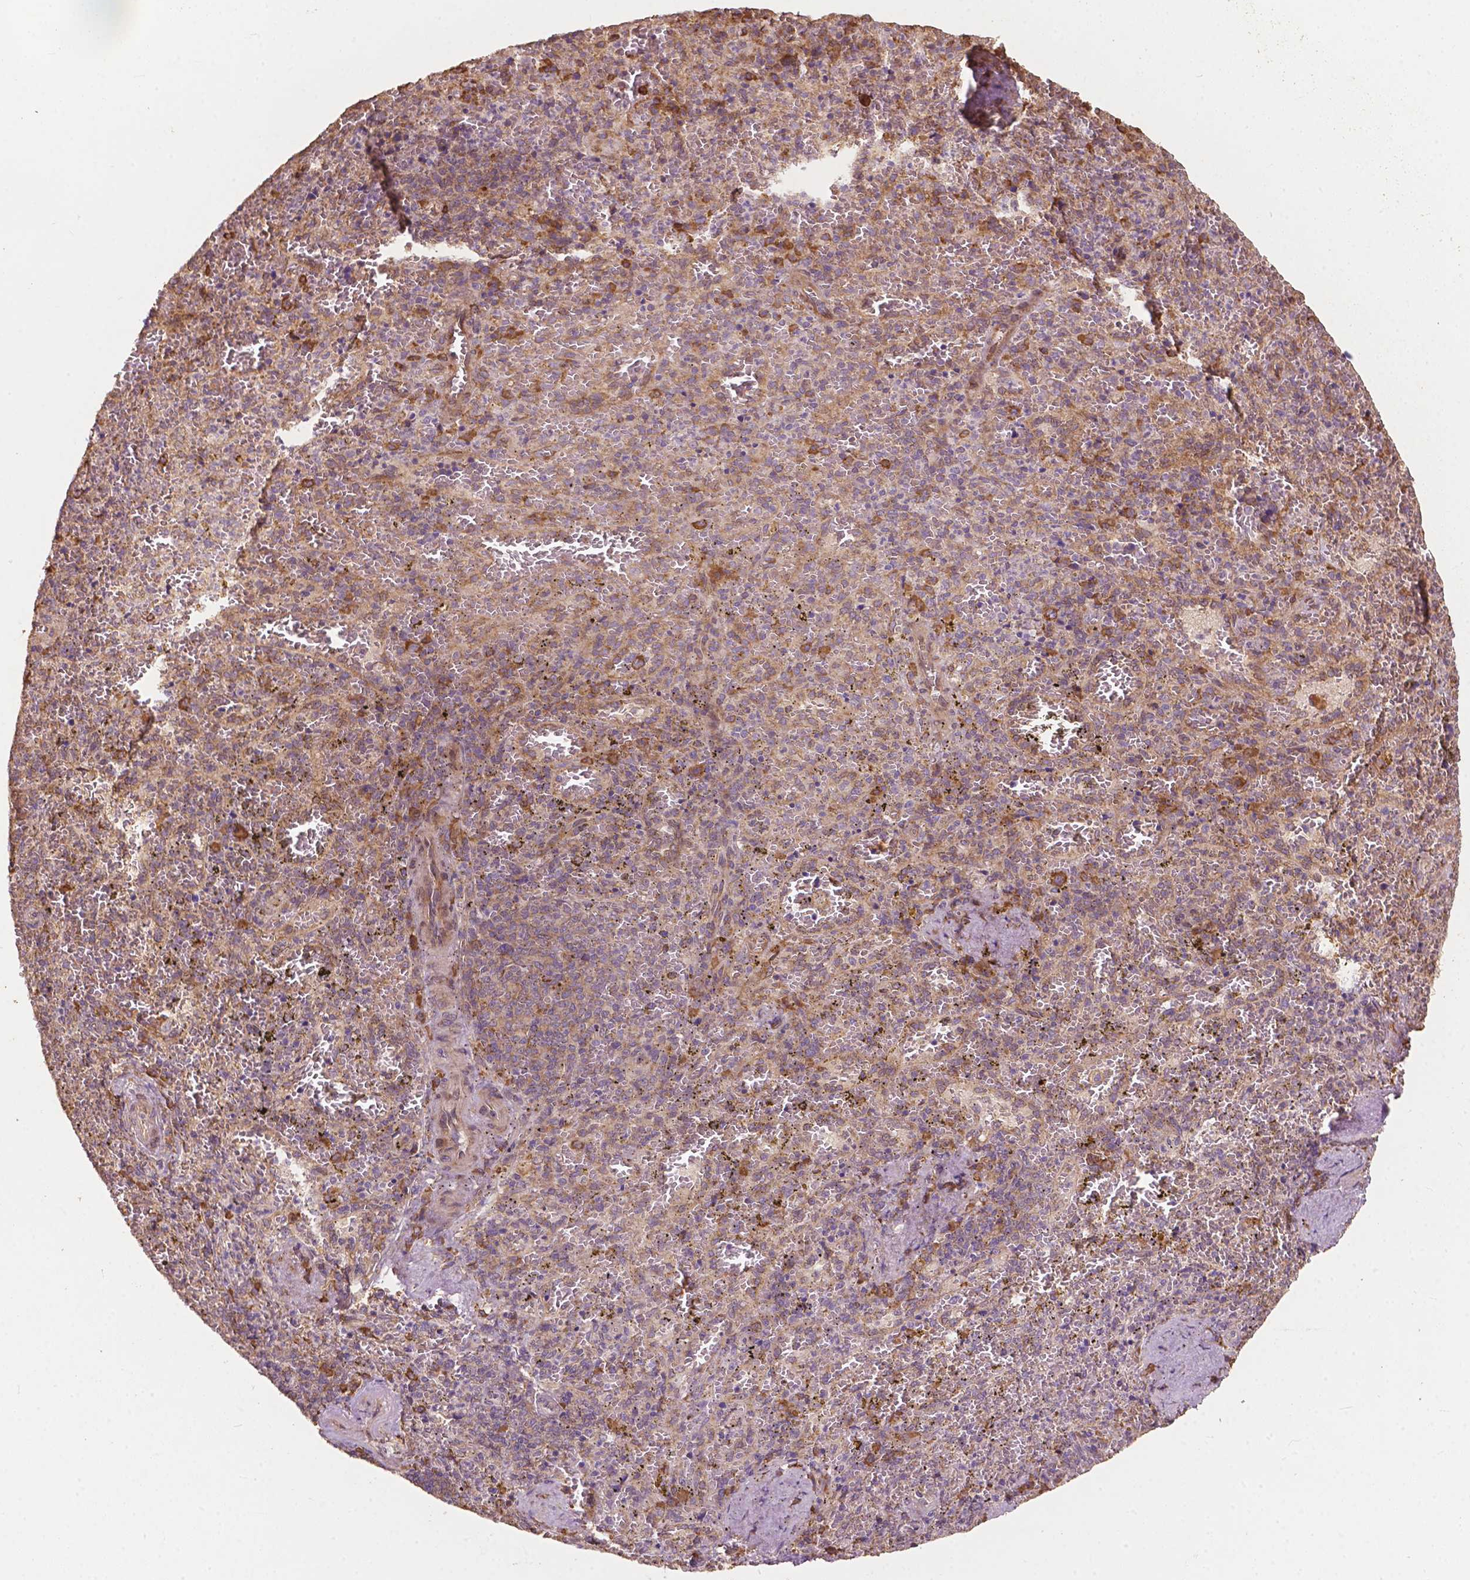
{"staining": {"intensity": "moderate", "quantity": "<25%", "location": "cytoplasmic/membranous"}, "tissue": "spleen", "cell_type": "Cells in red pulp", "image_type": "normal", "snomed": [{"axis": "morphology", "description": "Normal tissue, NOS"}, {"axis": "topography", "description": "Spleen"}], "caption": "A low amount of moderate cytoplasmic/membranous staining is identified in approximately <25% of cells in red pulp in unremarkable spleen.", "gene": "G3BP1", "patient": {"sex": "female", "age": 50}}